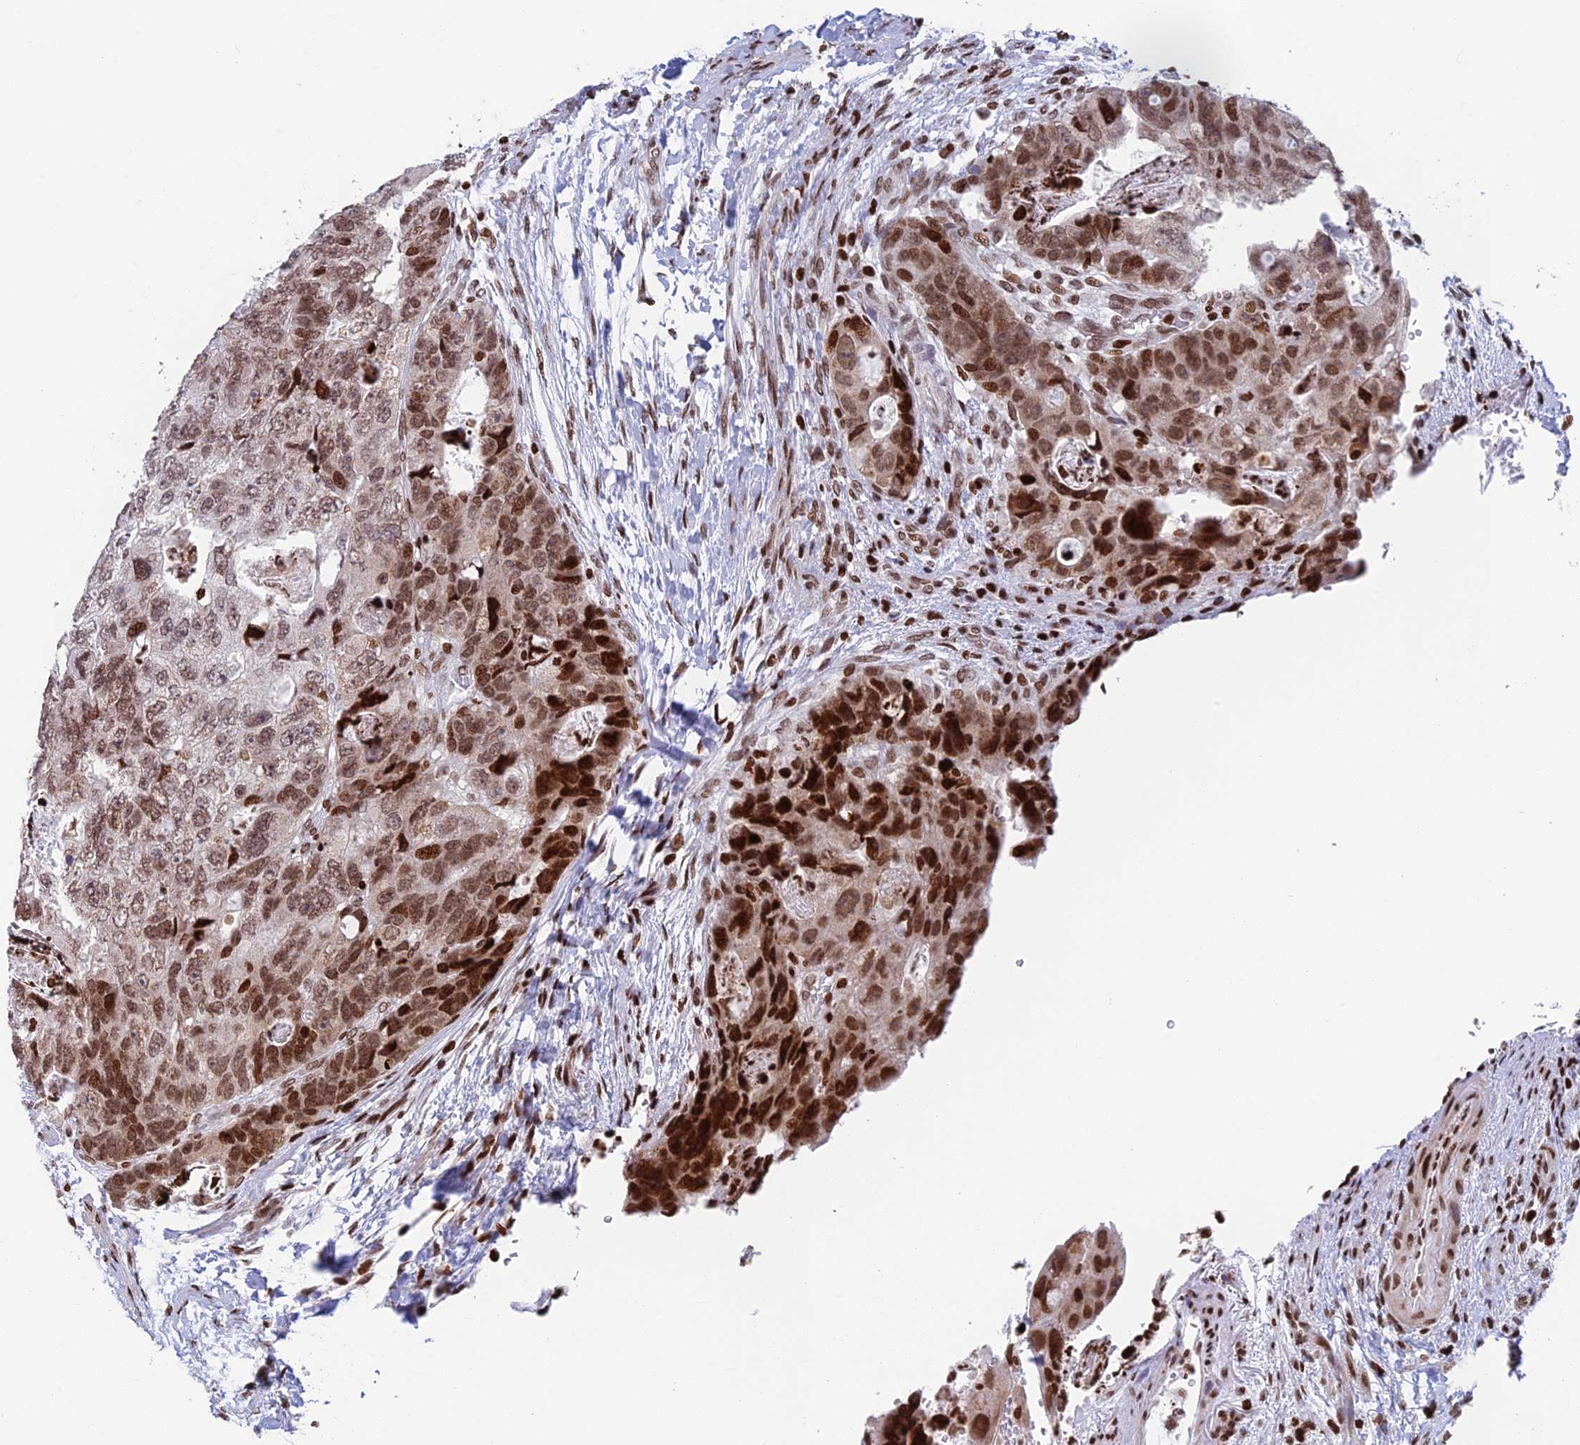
{"staining": {"intensity": "moderate", "quantity": "<25%", "location": "nuclear"}, "tissue": "colorectal cancer", "cell_type": "Tumor cells", "image_type": "cancer", "snomed": [{"axis": "morphology", "description": "Adenocarcinoma, NOS"}, {"axis": "topography", "description": "Rectum"}], "caption": "DAB immunohistochemical staining of adenocarcinoma (colorectal) exhibits moderate nuclear protein positivity in approximately <25% of tumor cells. Immunohistochemistry (ihc) stains the protein in brown and the nuclei are stained blue.", "gene": "RPAP1", "patient": {"sex": "male", "age": 59}}